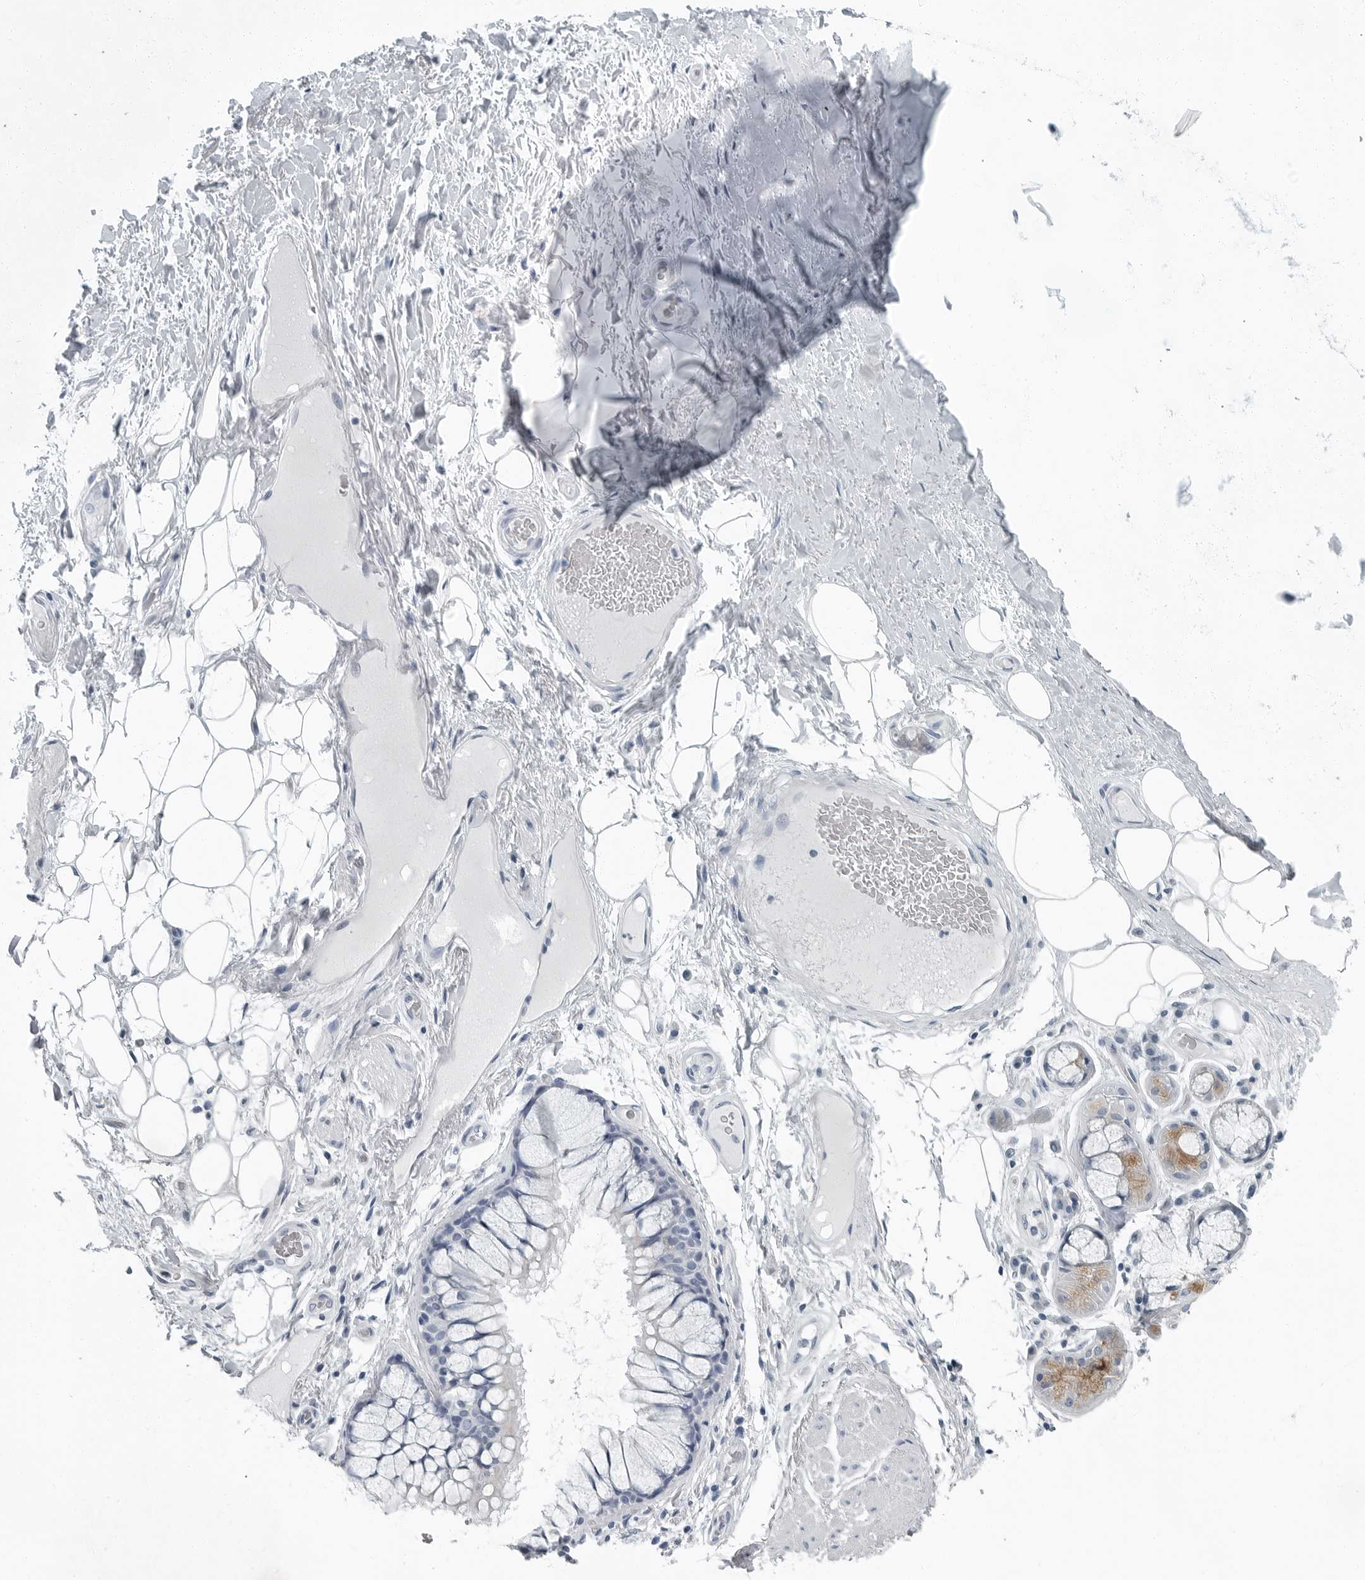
{"staining": {"intensity": "negative", "quantity": "none", "location": "none"}, "tissue": "adipose tissue", "cell_type": "Adipocytes", "image_type": "normal", "snomed": [{"axis": "morphology", "description": "Normal tissue, NOS"}, {"axis": "topography", "description": "Bronchus"}], "caption": "DAB immunohistochemical staining of normal human adipose tissue demonstrates no significant expression in adipocytes.", "gene": "ZPBP2", "patient": {"sex": "male", "age": 66}}